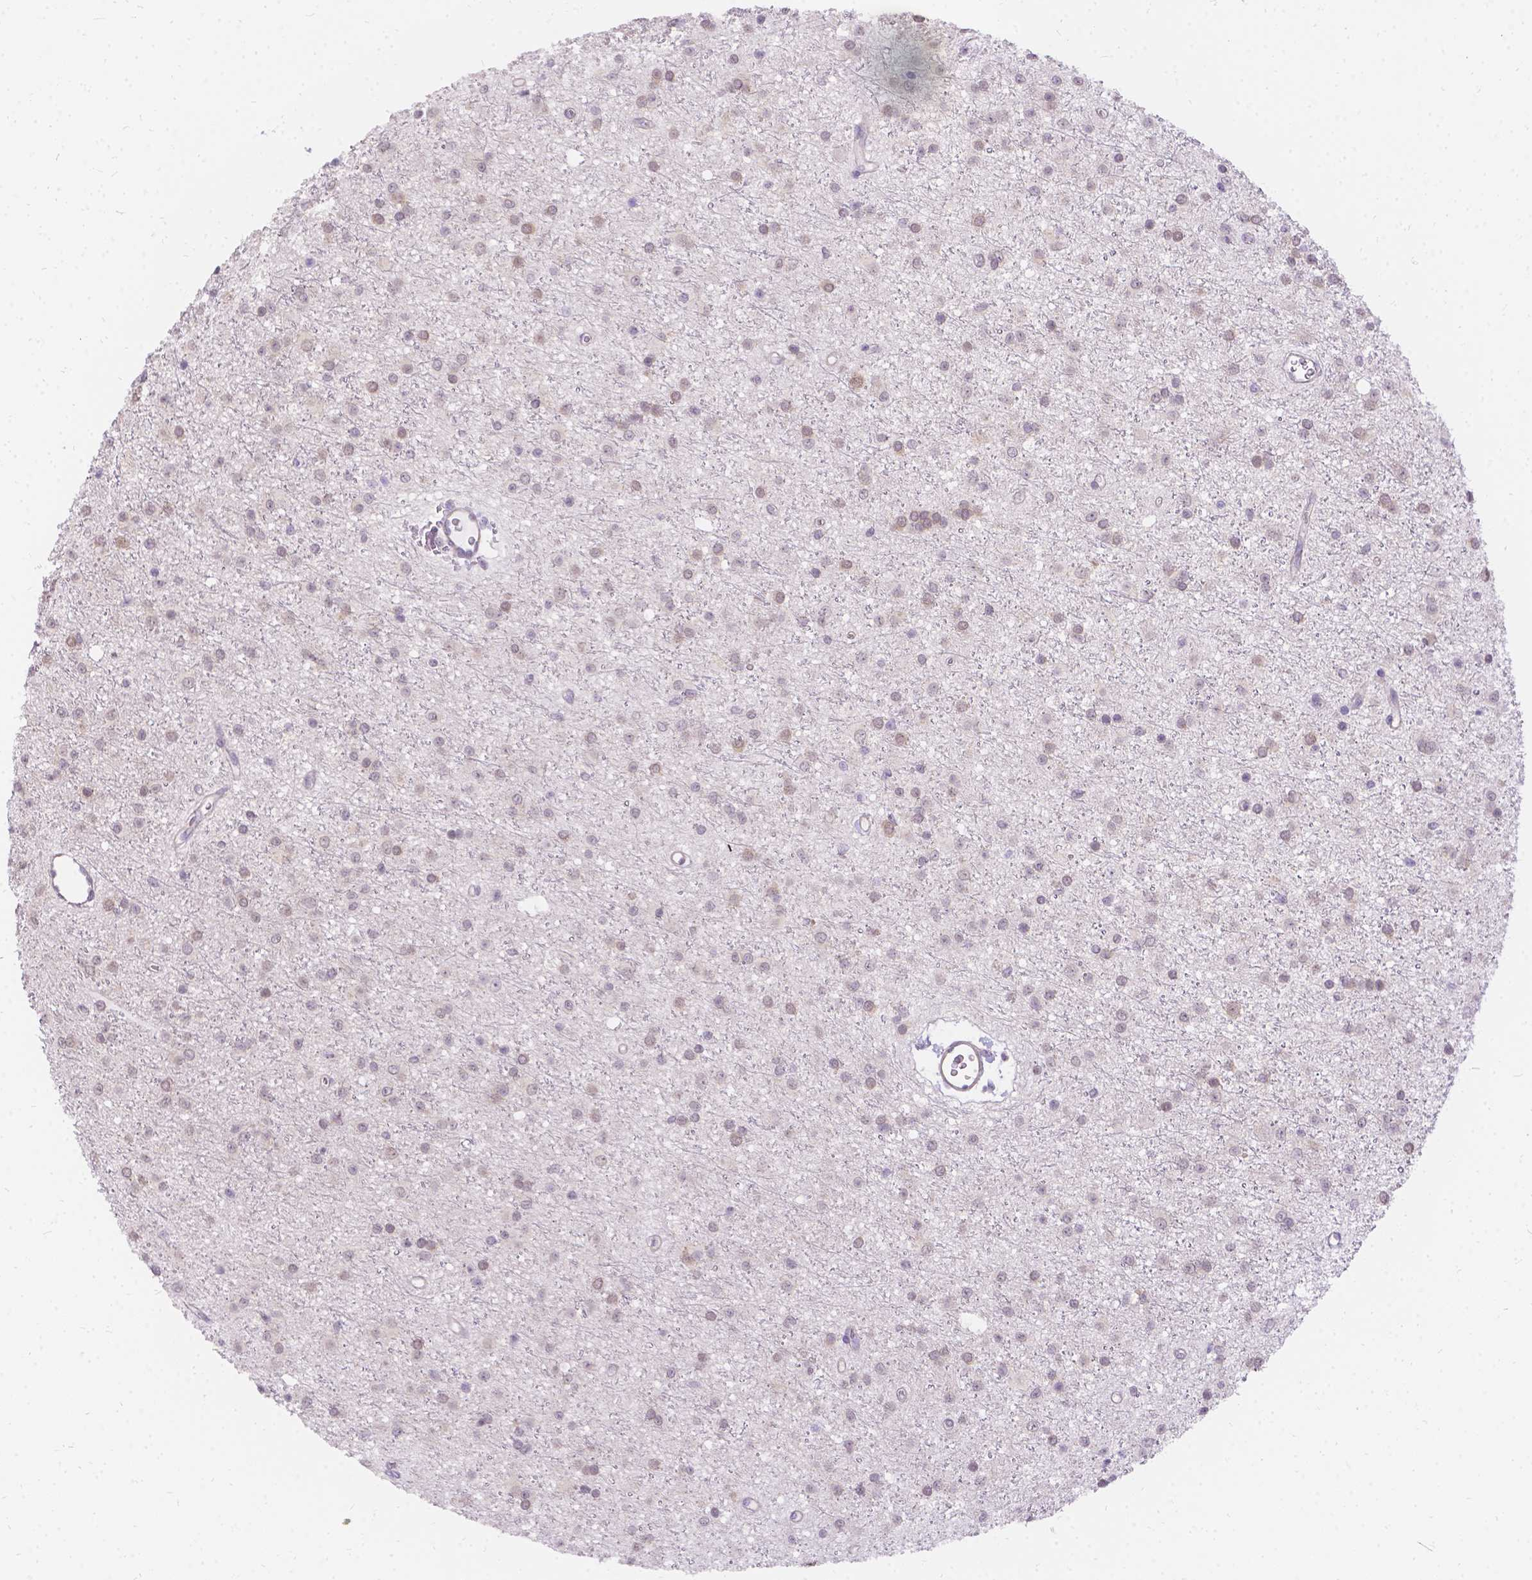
{"staining": {"intensity": "negative", "quantity": "none", "location": "none"}, "tissue": "glioma", "cell_type": "Tumor cells", "image_type": "cancer", "snomed": [{"axis": "morphology", "description": "Glioma, malignant, Low grade"}, {"axis": "topography", "description": "Brain"}], "caption": "Immunohistochemistry micrograph of neoplastic tissue: human glioma stained with DAB (3,3'-diaminobenzidine) reveals no significant protein staining in tumor cells. Nuclei are stained in blue.", "gene": "PALS1", "patient": {"sex": "male", "age": 27}}